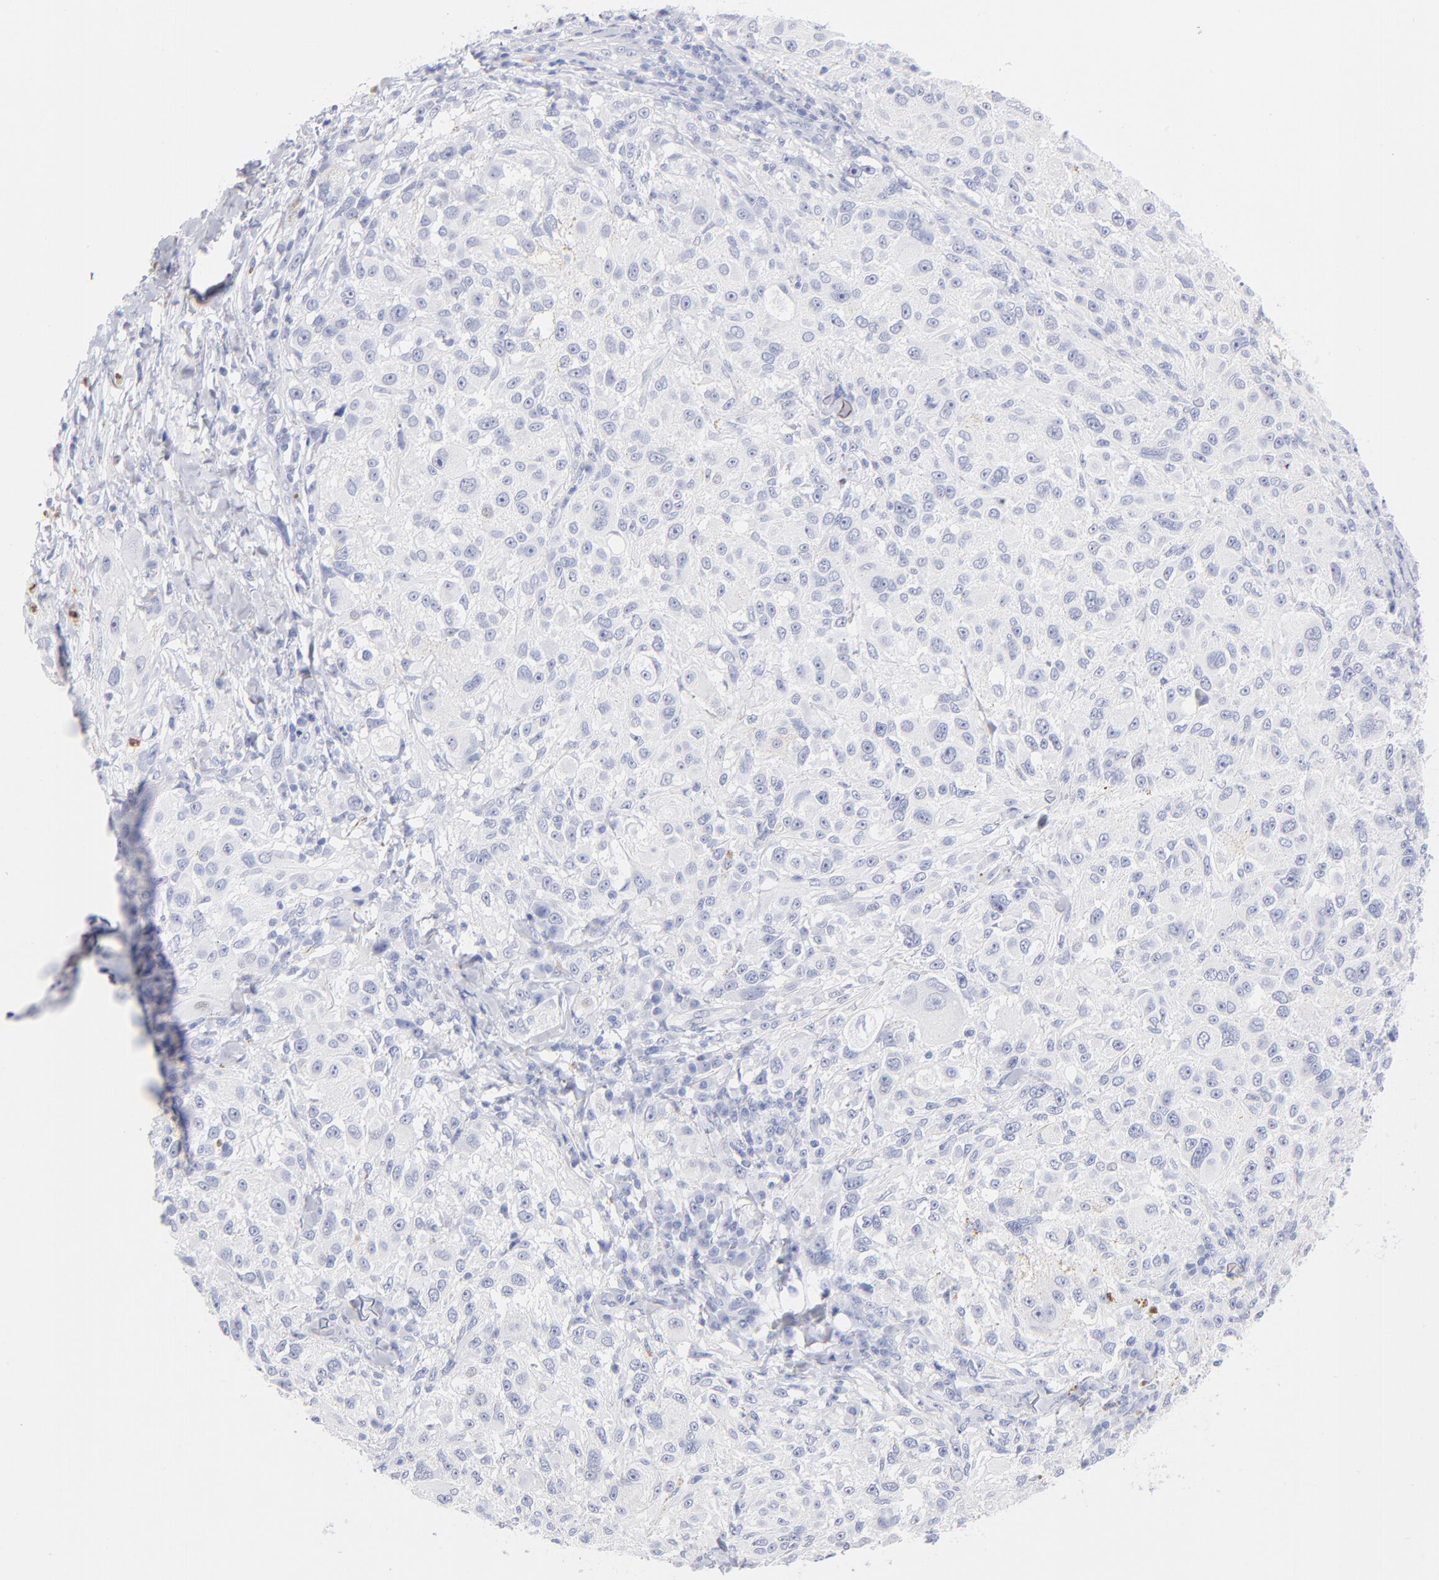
{"staining": {"intensity": "negative", "quantity": "none", "location": "none"}, "tissue": "melanoma", "cell_type": "Tumor cells", "image_type": "cancer", "snomed": [{"axis": "morphology", "description": "Necrosis, NOS"}, {"axis": "morphology", "description": "Malignant melanoma, NOS"}, {"axis": "topography", "description": "Skin"}], "caption": "Micrograph shows no significant protein staining in tumor cells of malignant melanoma.", "gene": "ARG1", "patient": {"sex": "female", "age": 87}}